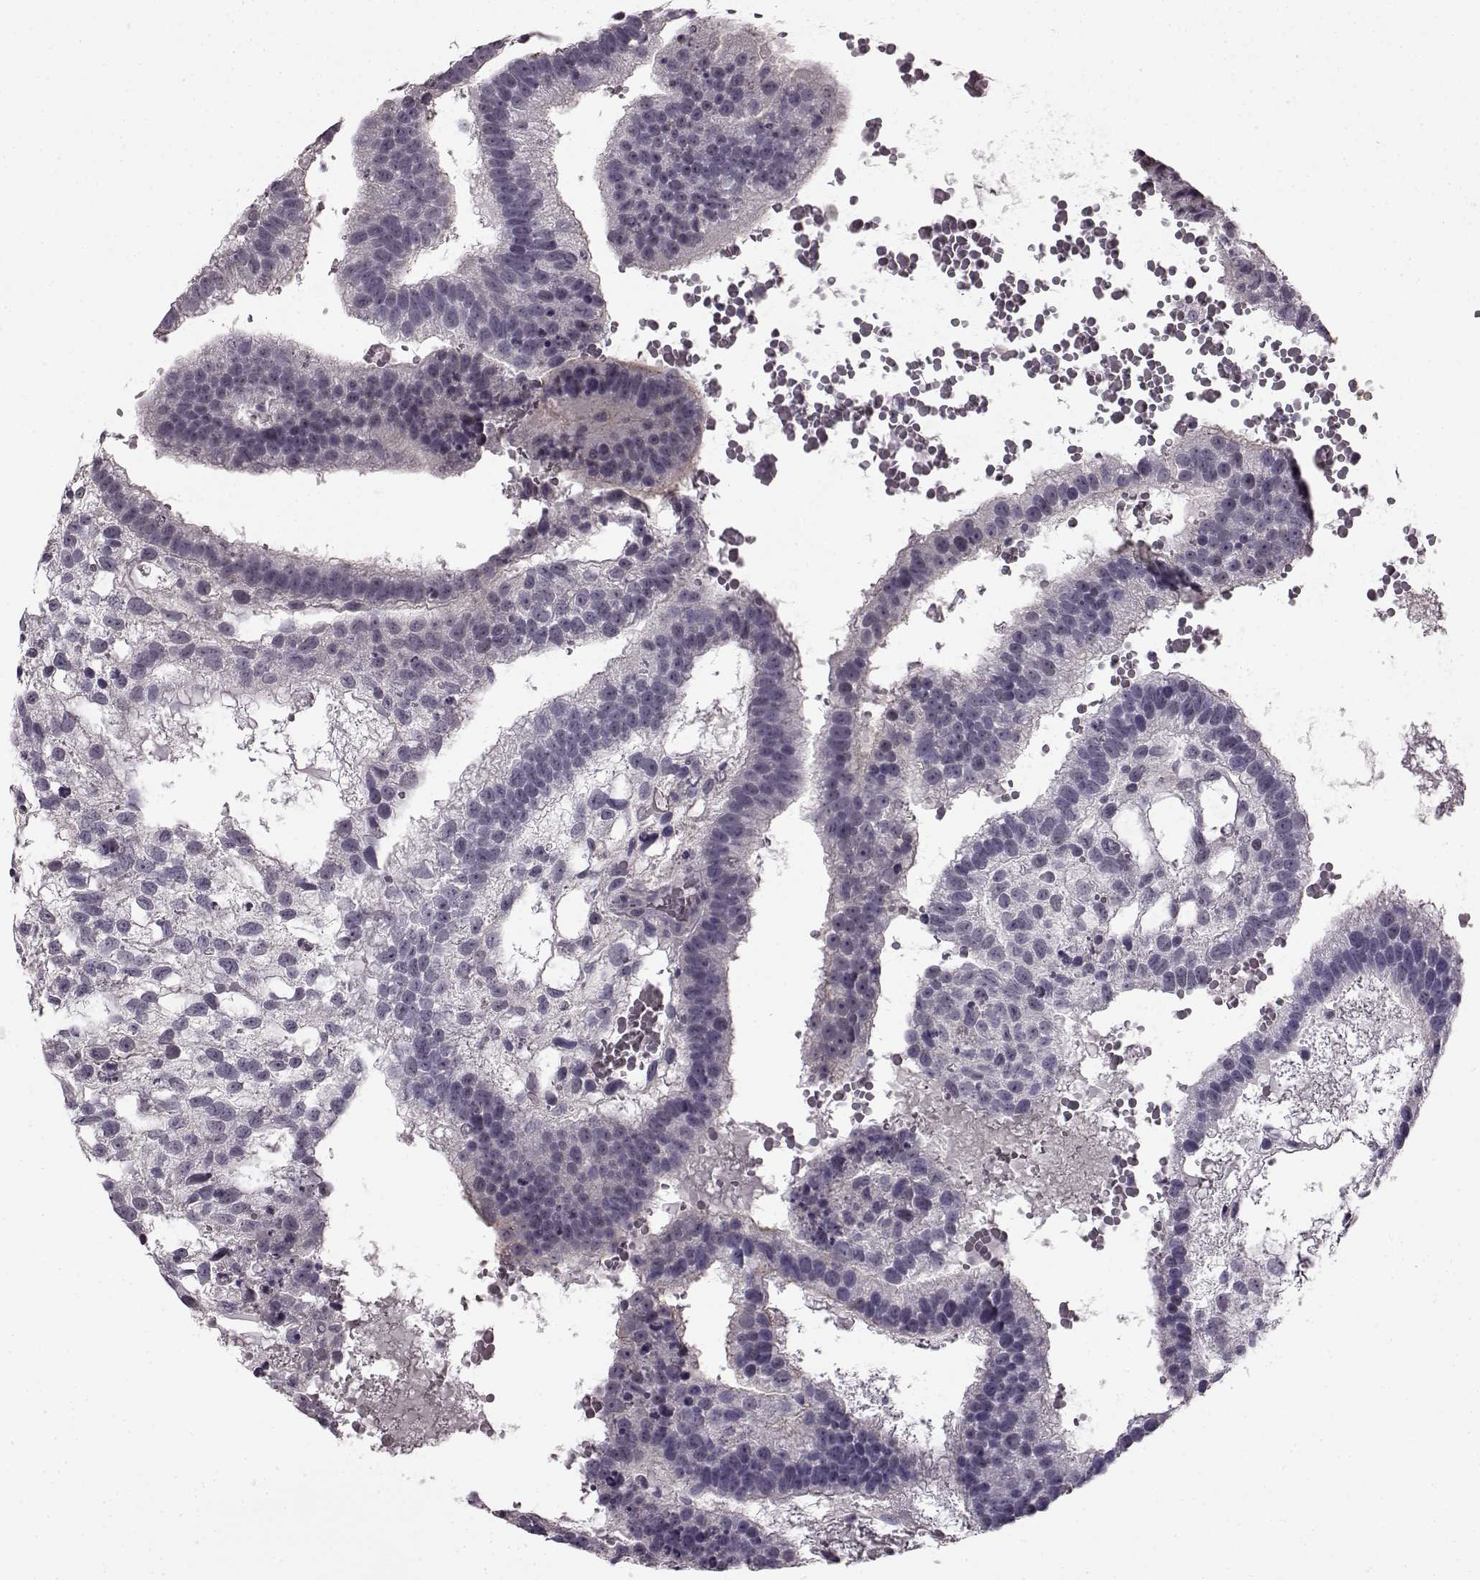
{"staining": {"intensity": "negative", "quantity": "none", "location": "none"}, "tissue": "testis cancer", "cell_type": "Tumor cells", "image_type": "cancer", "snomed": [{"axis": "morphology", "description": "Normal tissue, NOS"}, {"axis": "morphology", "description": "Carcinoma, Embryonal, NOS"}, {"axis": "topography", "description": "Testis"}, {"axis": "topography", "description": "Epididymis"}], "caption": "Human testis cancer (embryonal carcinoma) stained for a protein using immunohistochemistry exhibits no positivity in tumor cells.", "gene": "SLCO3A1", "patient": {"sex": "male", "age": 32}}